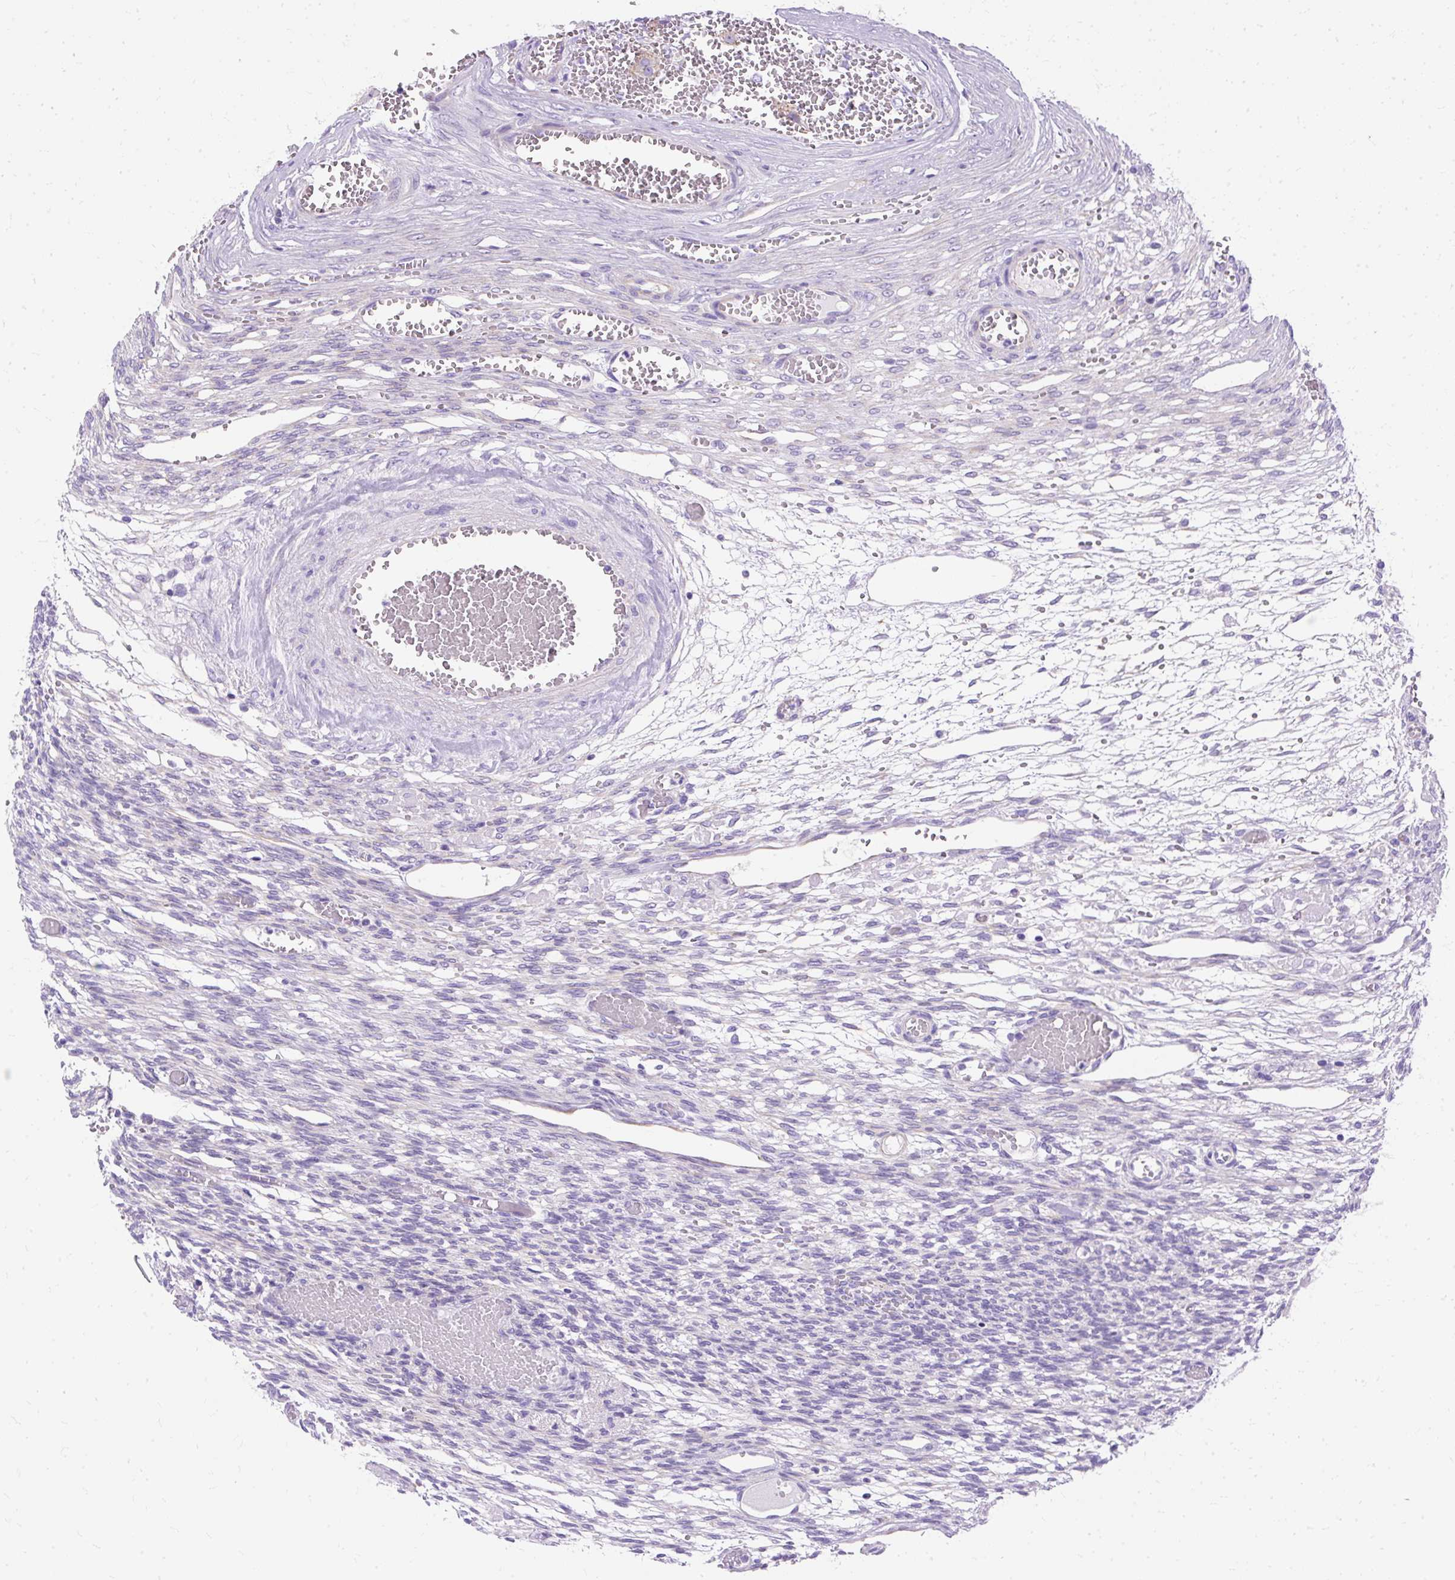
{"staining": {"intensity": "negative", "quantity": "none", "location": "none"}, "tissue": "ovary", "cell_type": "Follicle cells", "image_type": "normal", "snomed": [{"axis": "morphology", "description": "Normal tissue, NOS"}, {"axis": "topography", "description": "Ovary"}], "caption": "Human ovary stained for a protein using immunohistochemistry displays no staining in follicle cells.", "gene": "MYO6", "patient": {"sex": "female", "age": 67}}